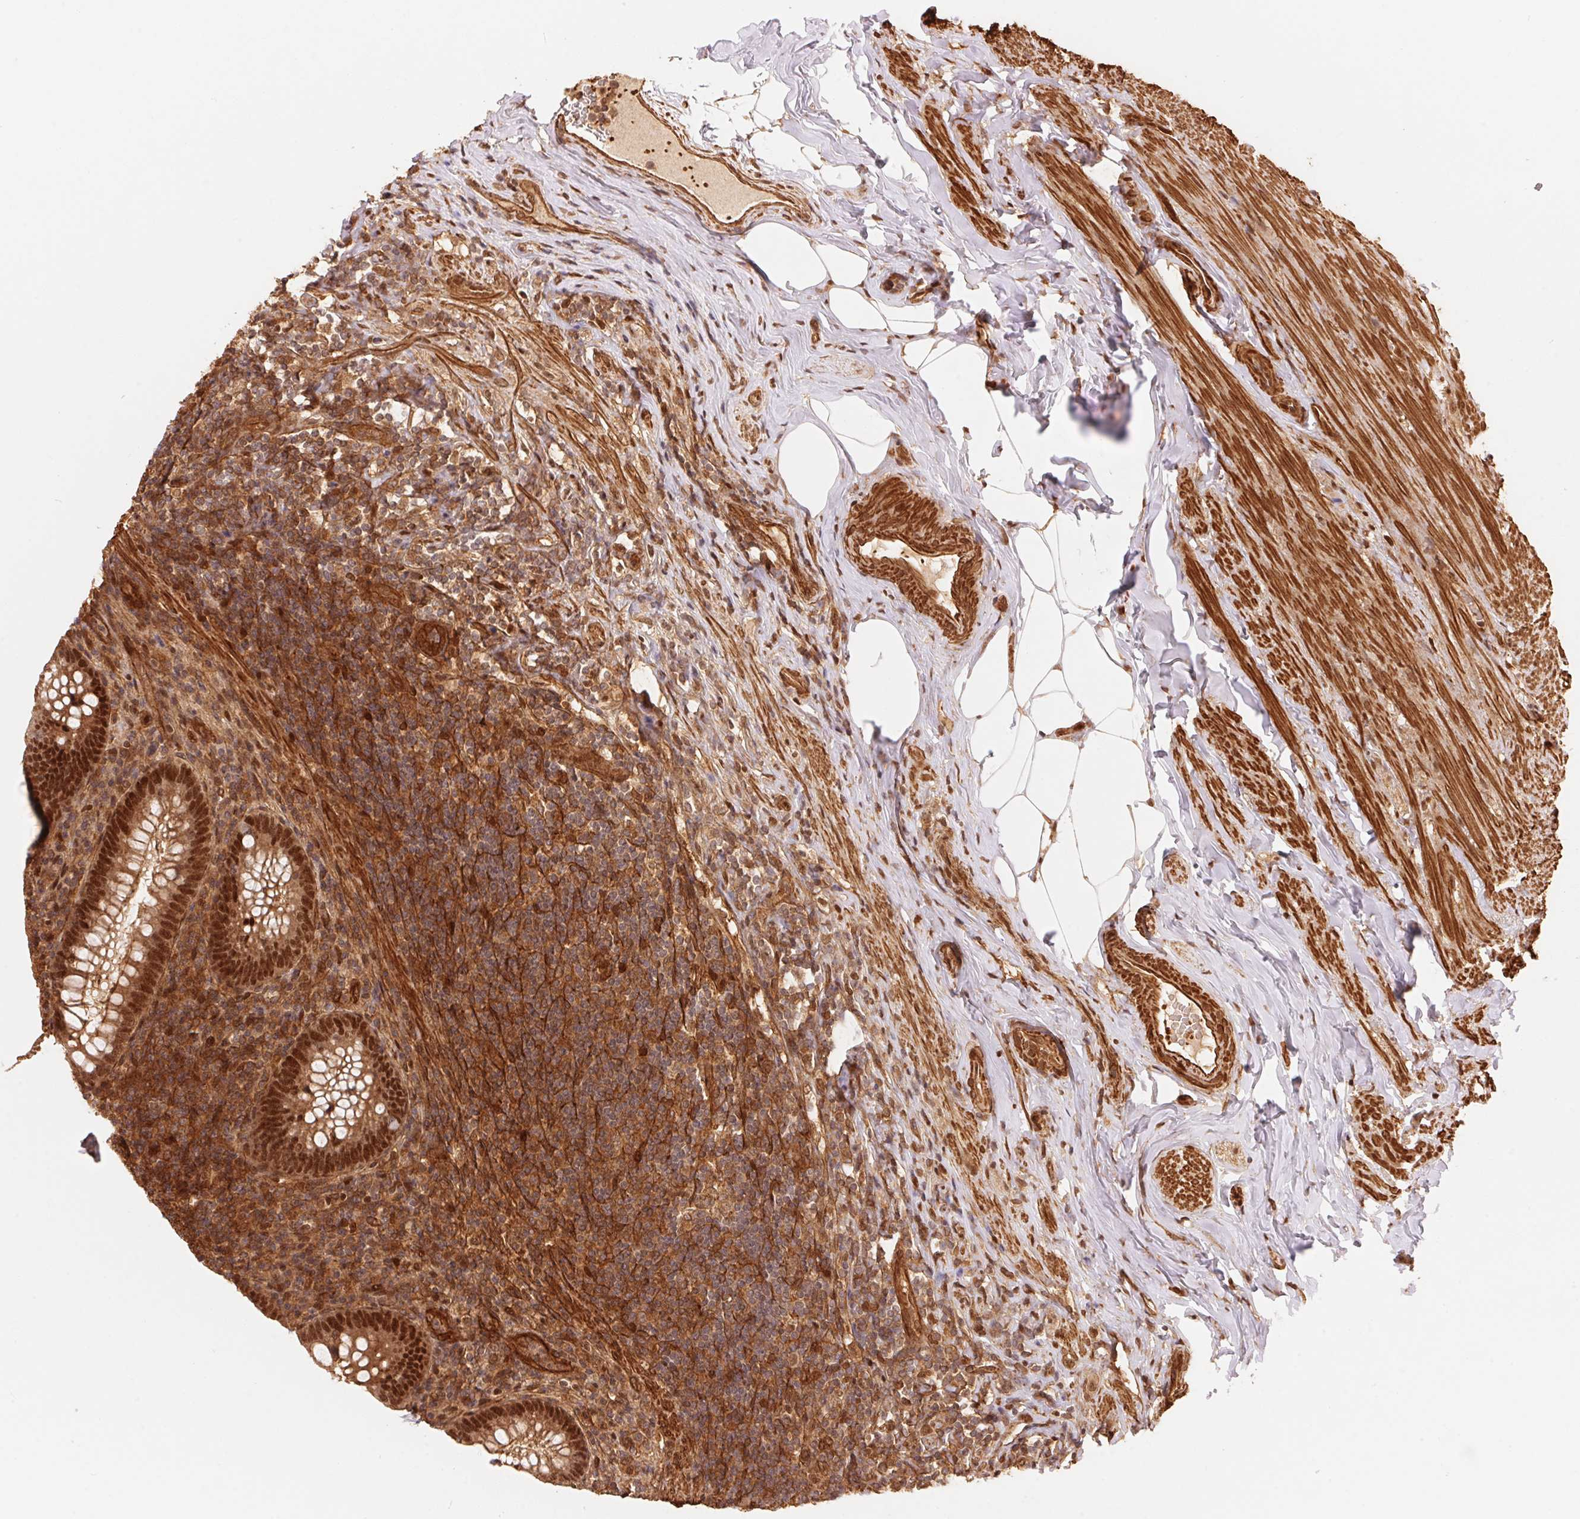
{"staining": {"intensity": "moderate", "quantity": ">75%", "location": "cytoplasmic/membranous,nuclear"}, "tissue": "appendix", "cell_type": "Glandular cells", "image_type": "normal", "snomed": [{"axis": "morphology", "description": "Normal tissue, NOS"}, {"axis": "topography", "description": "Appendix"}], "caption": "About >75% of glandular cells in unremarkable appendix demonstrate moderate cytoplasmic/membranous,nuclear protein positivity as visualized by brown immunohistochemical staining.", "gene": "TNIP2", "patient": {"sex": "male", "age": 47}}